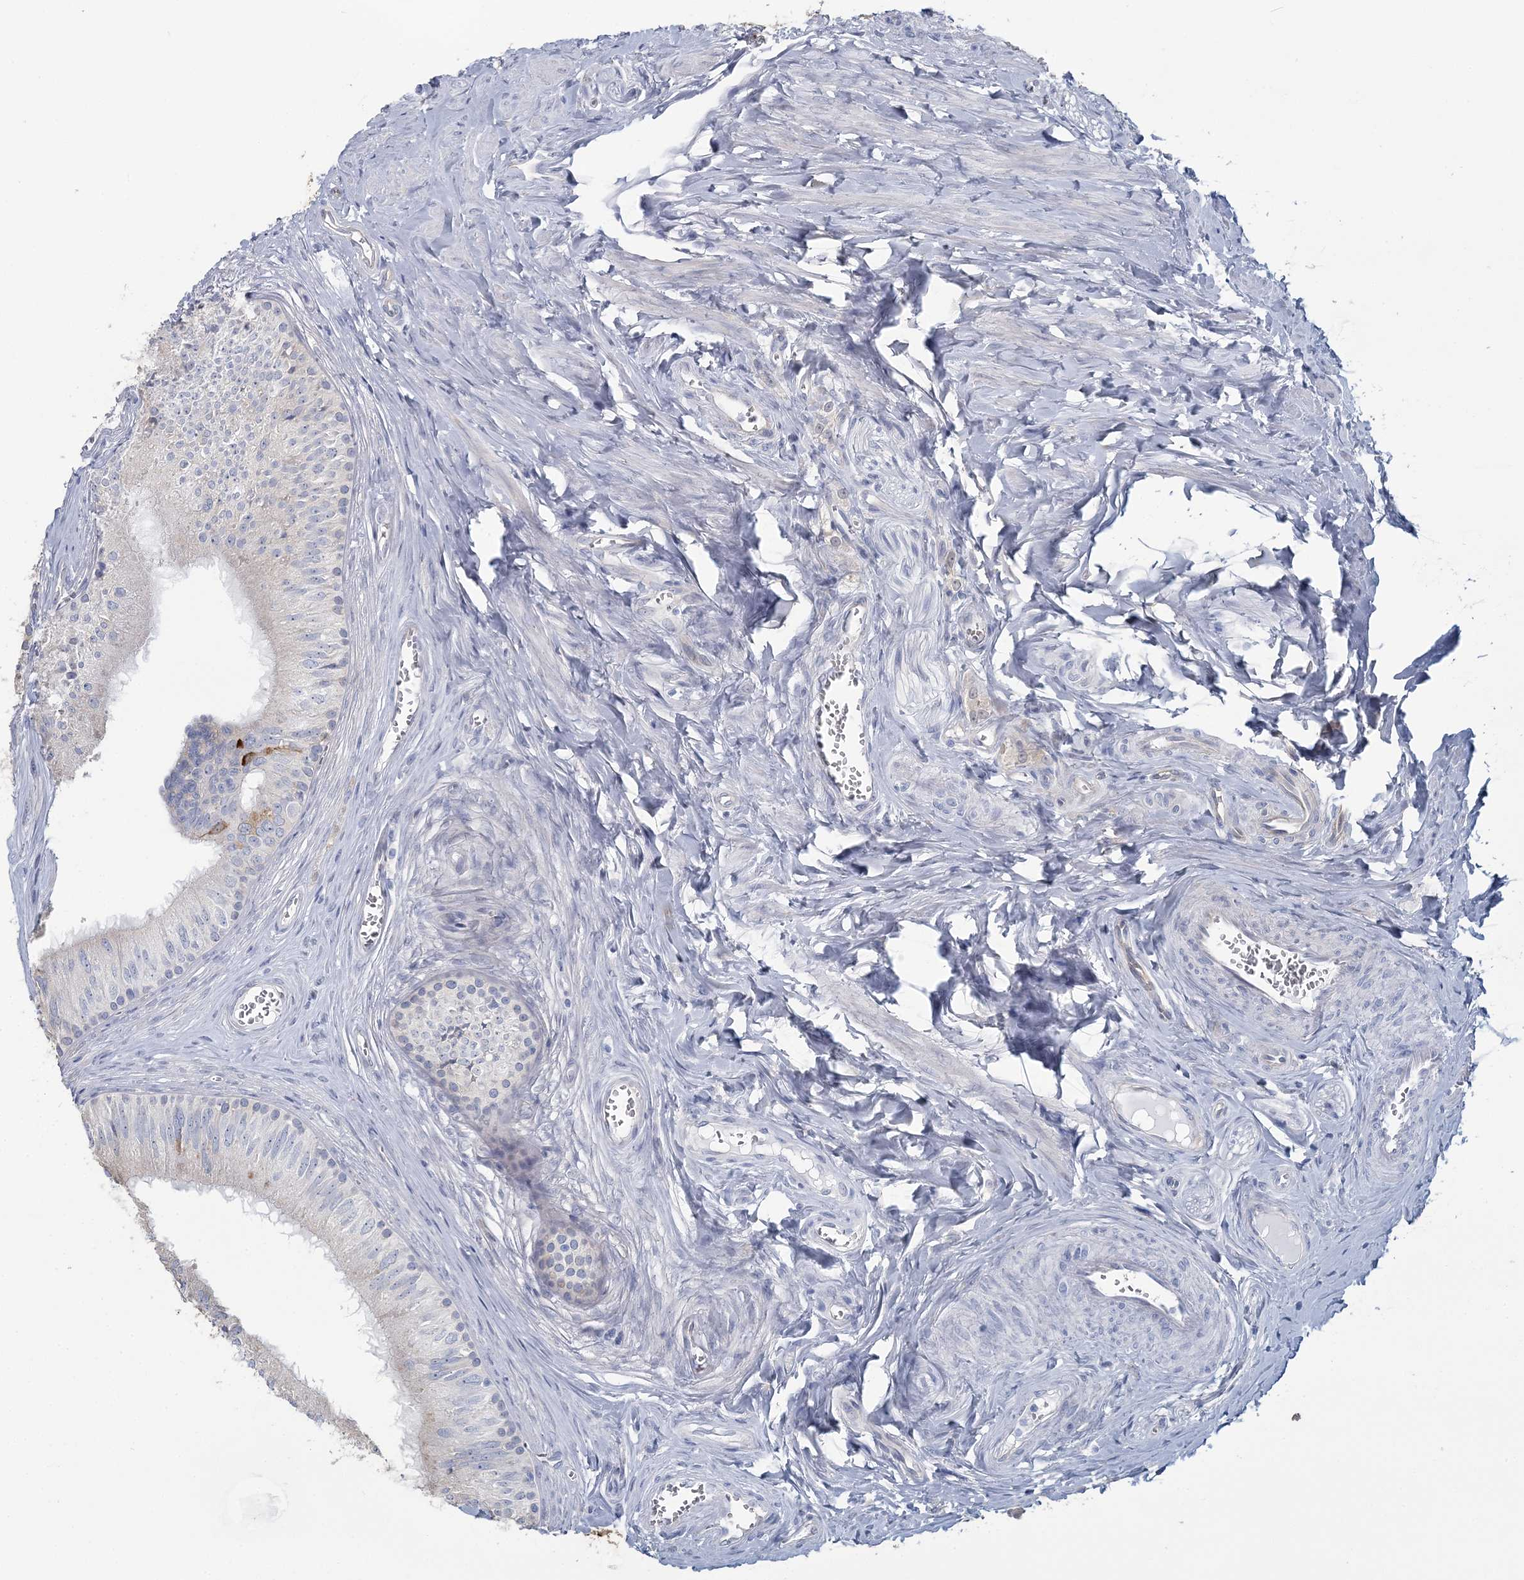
{"staining": {"intensity": "moderate", "quantity": "25%-75%", "location": "cytoplasmic/membranous"}, "tissue": "epididymis", "cell_type": "Glandular cells", "image_type": "normal", "snomed": [{"axis": "morphology", "description": "Normal tissue, NOS"}, {"axis": "topography", "description": "Epididymis"}], "caption": "A brown stain labels moderate cytoplasmic/membranous expression of a protein in glandular cells of benign human epididymis.", "gene": "CMBL", "patient": {"sex": "male", "age": 46}}